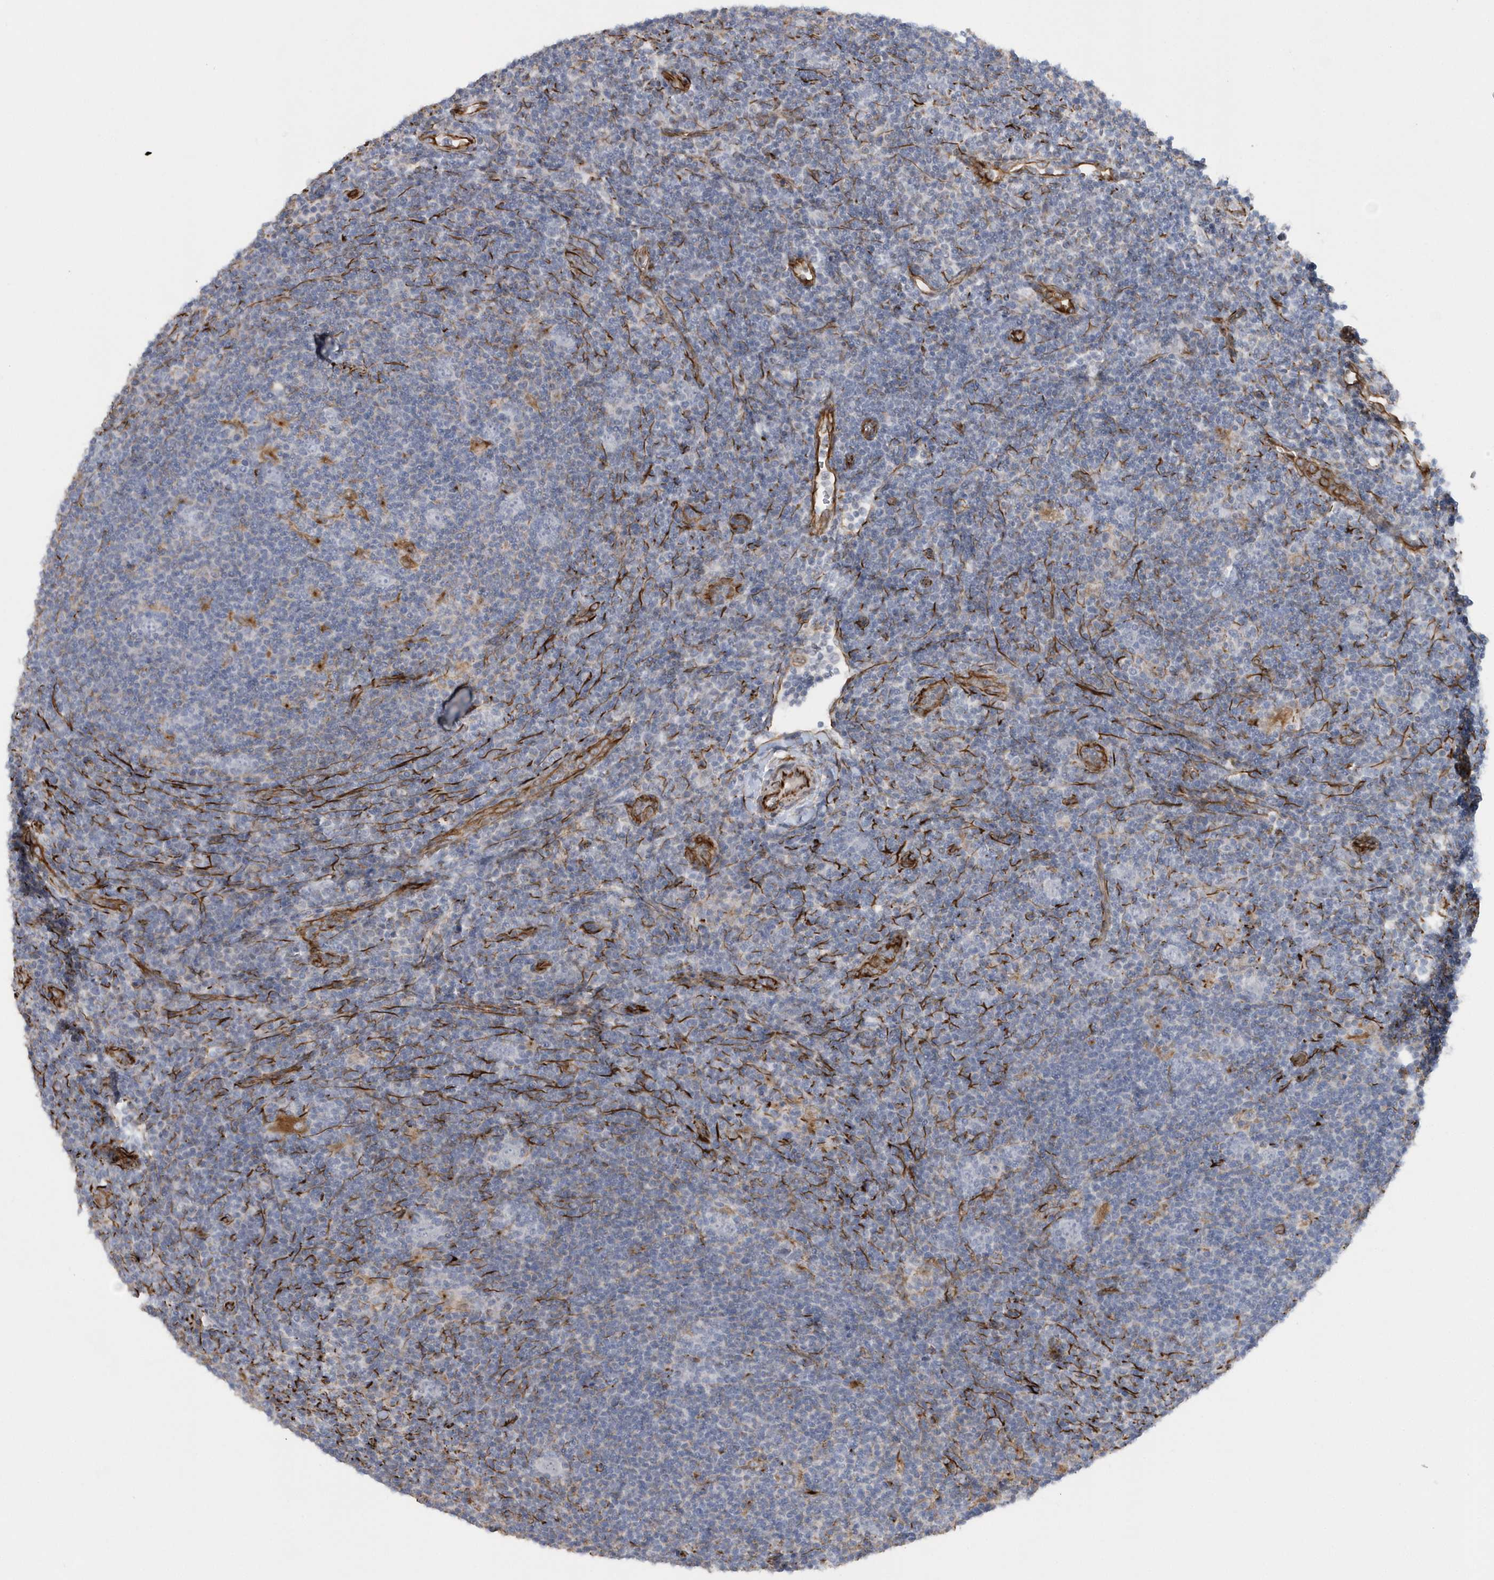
{"staining": {"intensity": "negative", "quantity": "none", "location": "none"}, "tissue": "lymphoma", "cell_type": "Tumor cells", "image_type": "cancer", "snomed": [{"axis": "morphology", "description": "Hodgkin's disease, NOS"}, {"axis": "topography", "description": "Lymph node"}], "caption": "Hodgkin's disease was stained to show a protein in brown. There is no significant staining in tumor cells.", "gene": "RAB17", "patient": {"sex": "female", "age": 57}}